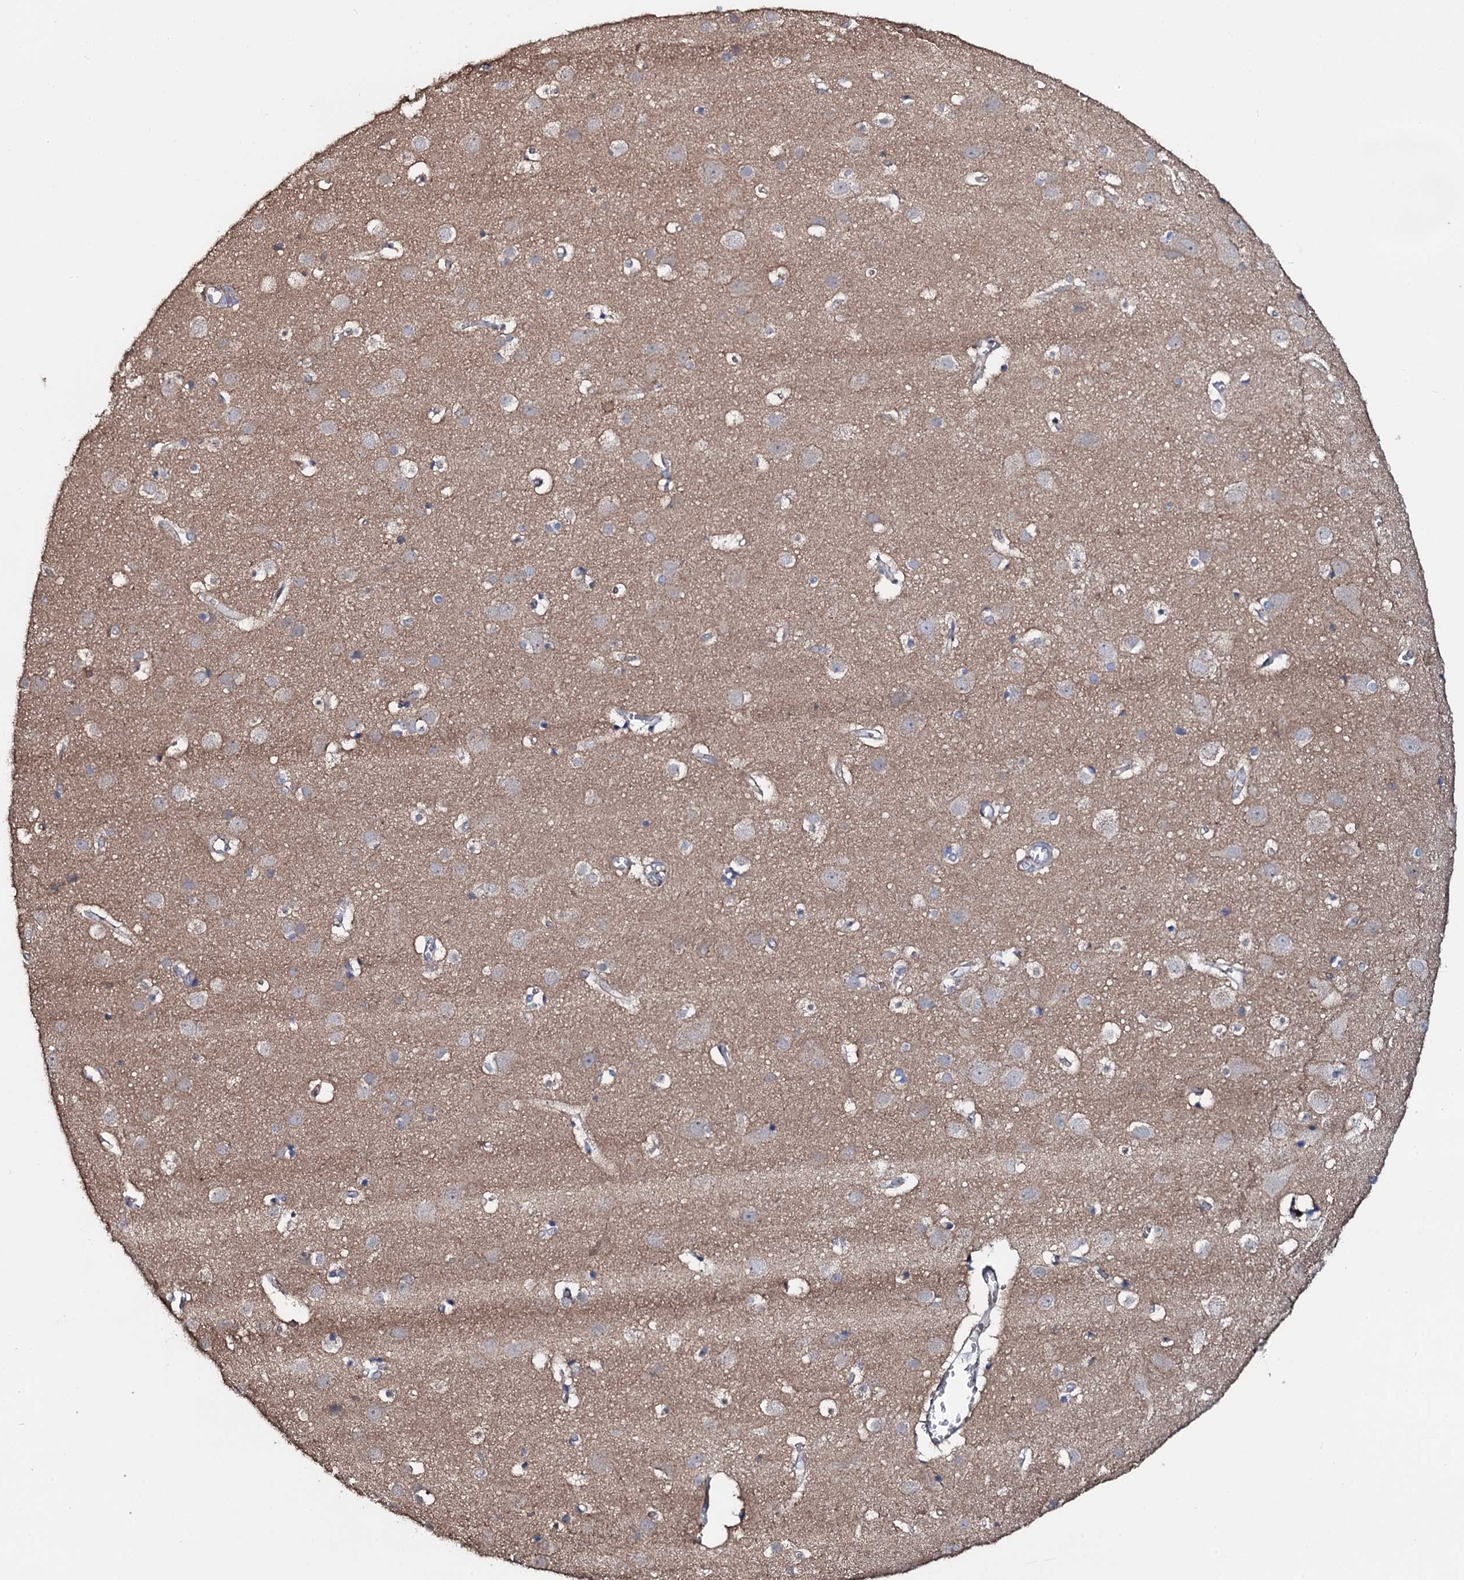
{"staining": {"intensity": "negative", "quantity": "none", "location": "none"}, "tissue": "cerebral cortex", "cell_type": "Endothelial cells", "image_type": "normal", "snomed": [{"axis": "morphology", "description": "Normal tissue, NOS"}, {"axis": "topography", "description": "Cerebral cortex"}], "caption": "A high-resolution photomicrograph shows IHC staining of benign cerebral cortex, which shows no significant positivity in endothelial cells.", "gene": "IL12B", "patient": {"sex": "male", "age": 54}}